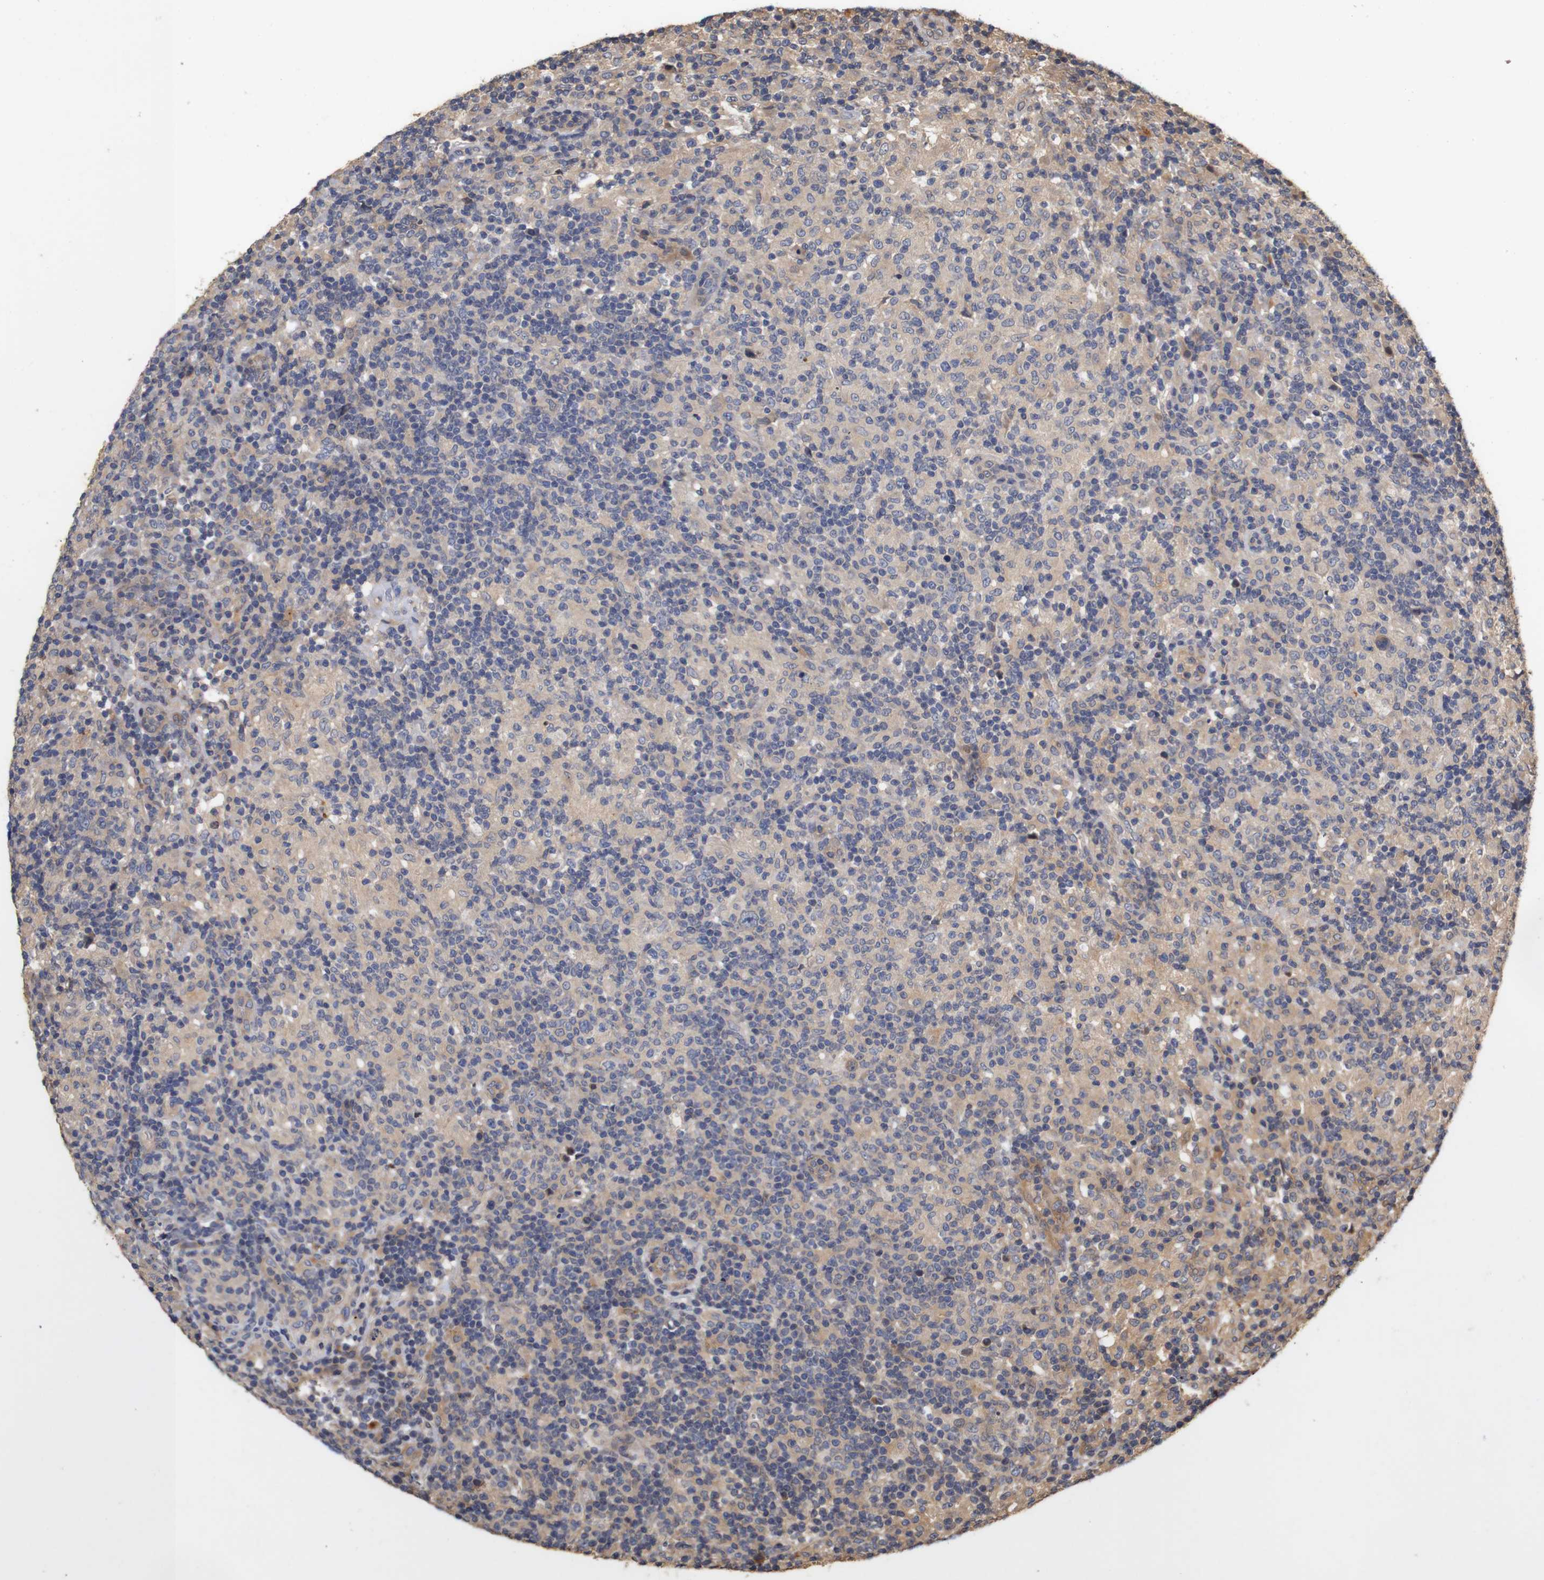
{"staining": {"intensity": "weak", "quantity": "<25%", "location": "cytoplasmic/membranous"}, "tissue": "lymphoma", "cell_type": "Tumor cells", "image_type": "cancer", "snomed": [{"axis": "morphology", "description": "Hodgkin's disease, NOS"}, {"axis": "topography", "description": "Lymph node"}], "caption": "Immunohistochemistry (IHC) photomicrograph of human Hodgkin's disease stained for a protein (brown), which shows no expression in tumor cells. Brightfield microscopy of immunohistochemistry stained with DAB (brown) and hematoxylin (blue), captured at high magnification.", "gene": "PTPN14", "patient": {"sex": "male", "age": 70}}